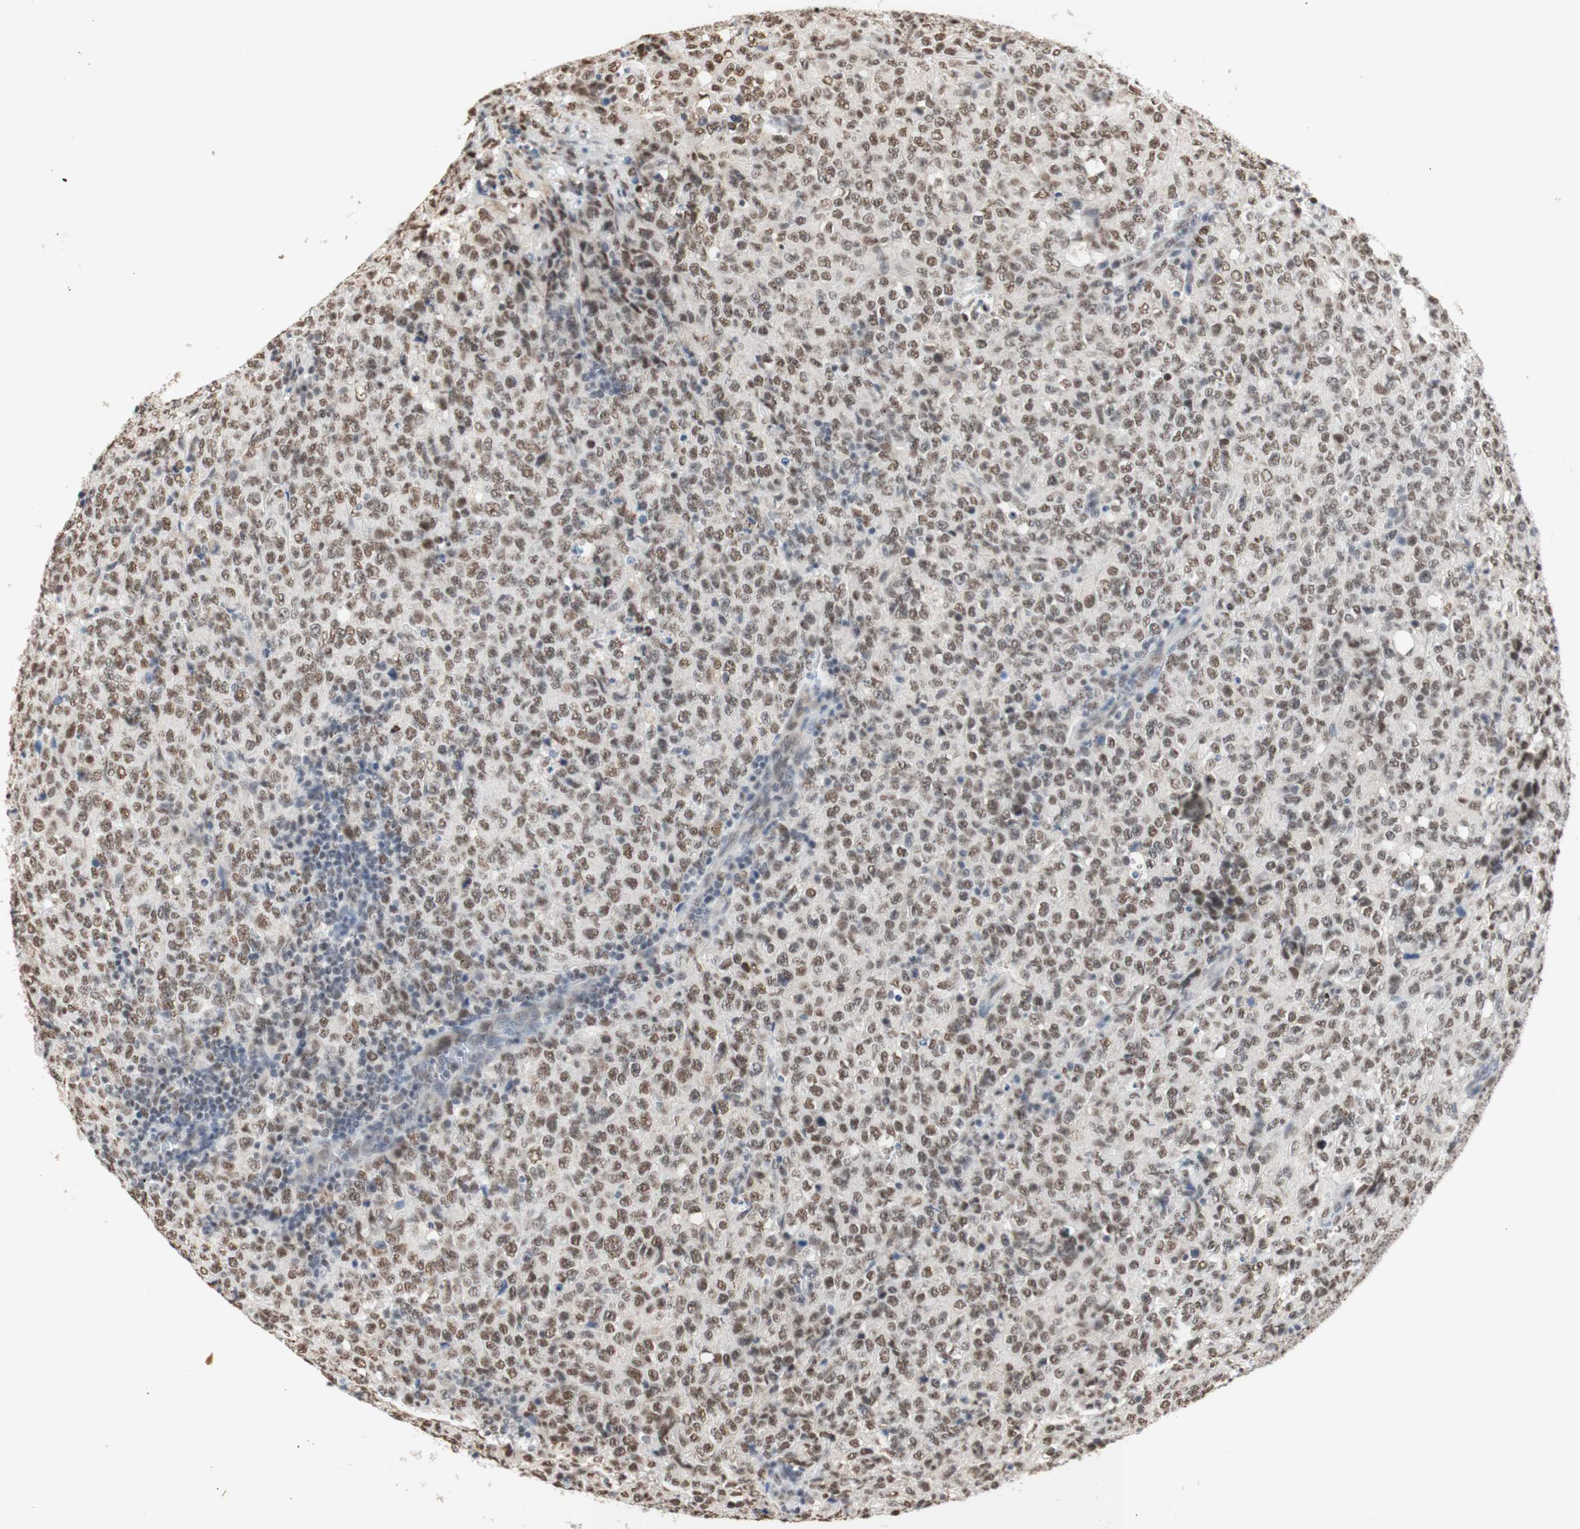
{"staining": {"intensity": "moderate", "quantity": ">75%", "location": "nuclear"}, "tissue": "lymphoma", "cell_type": "Tumor cells", "image_type": "cancer", "snomed": [{"axis": "morphology", "description": "Malignant lymphoma, non-Hodgkin's type, High grade"}, {"axis": "topography", "description": "Tonsil"}], "caption": "Protein staining exhibits moderate nuclear expression in about >75% of tumor cells in high-grade malignant lymphoma, non-Hodgkin's type.", "gene": "SNRPB", "patient": {"sex": "female", "age": 36}}